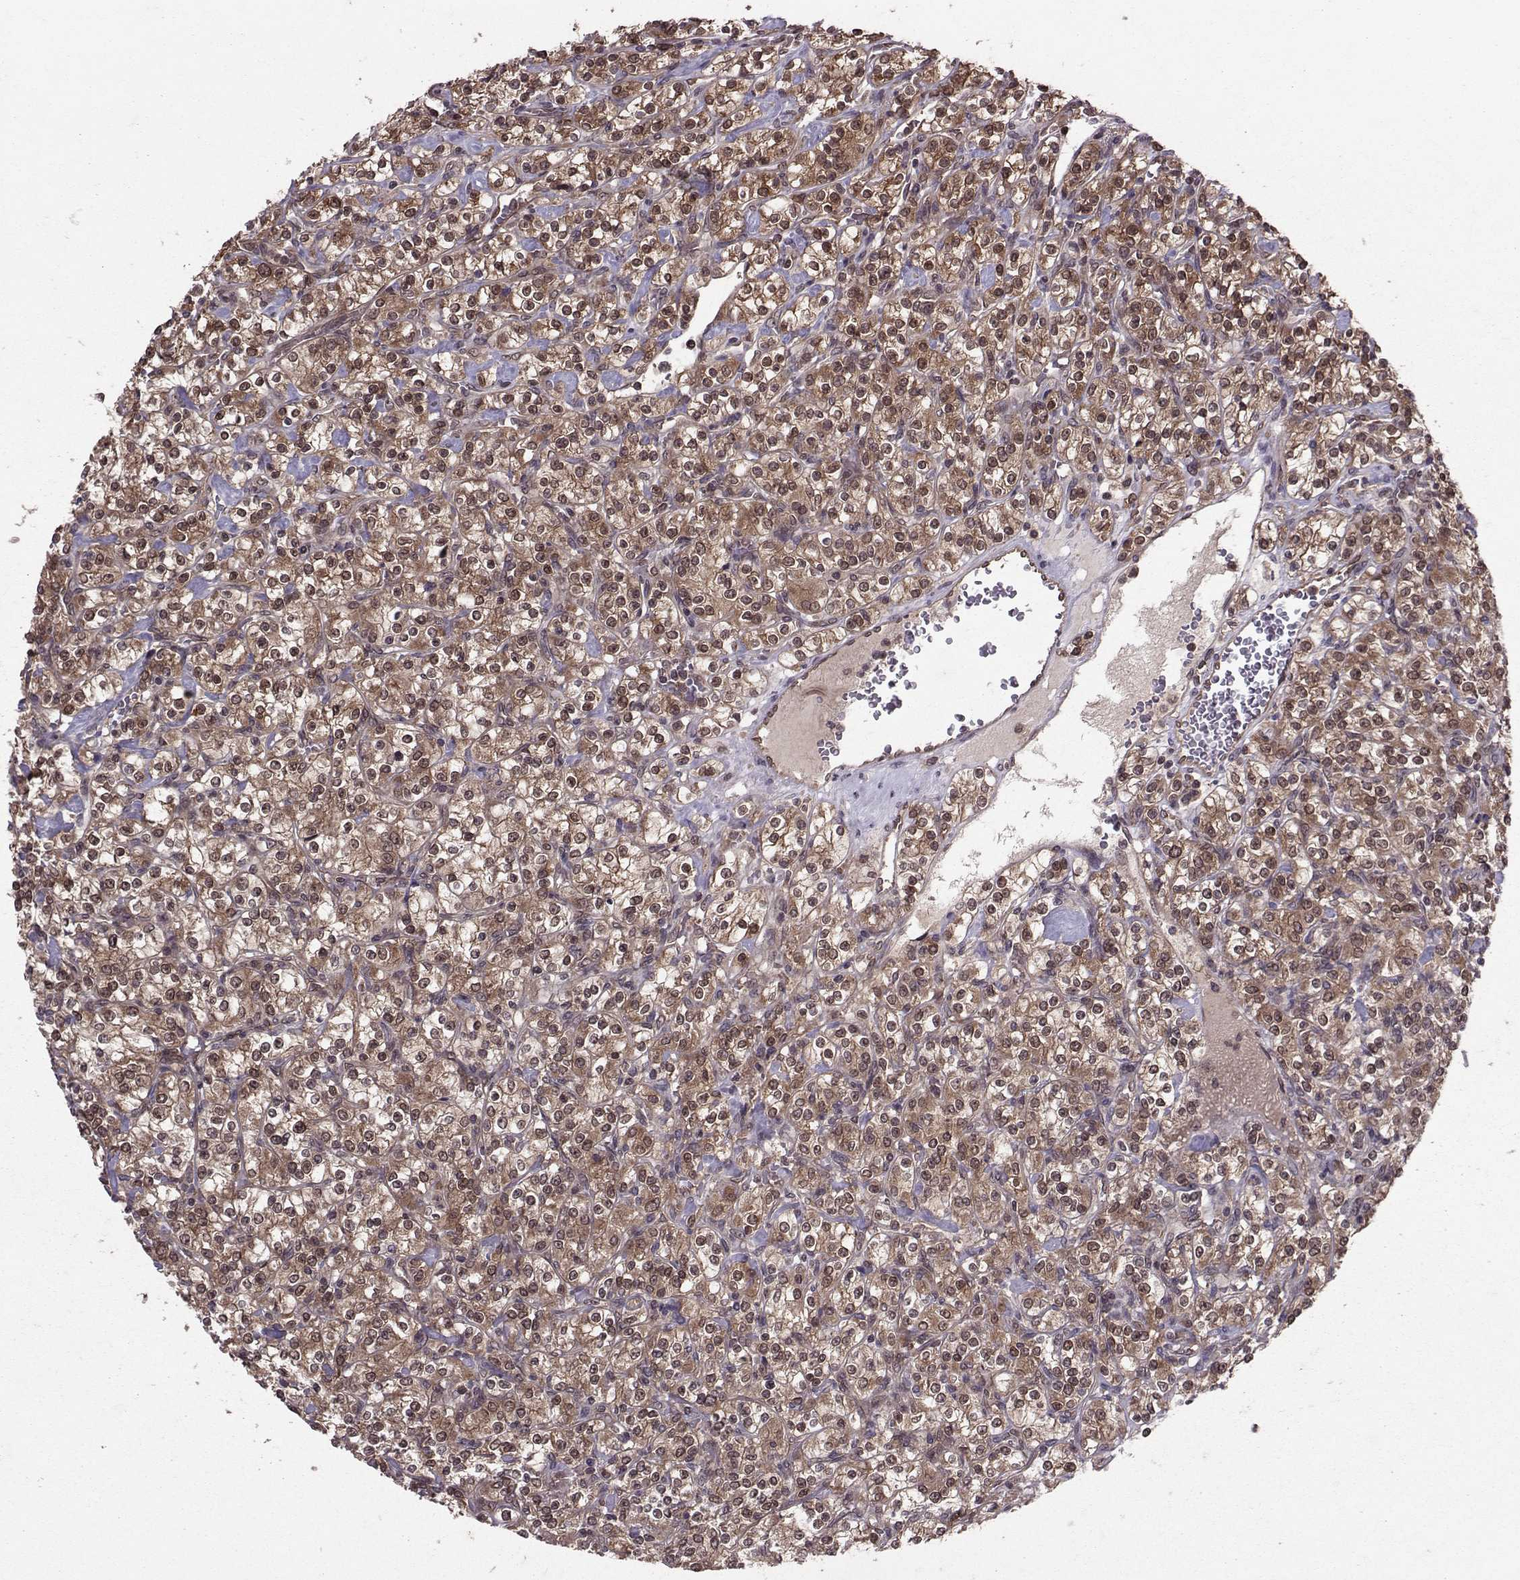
{"staining": {"intensity": "strong", "quantity": "25%-75%", "location": "cytoplasmic/membranous"}, "tissue": "renal cancer", "cell_type": "Tumor cells", "image_type": "cancer", "snomed": [{"axis": "morphology", "description": "Adenocarcinoma, NOS"}, {"axis": "topography", "description": "Kidney"}], "caption": "High-magnification brightfield microscopy of renal adenocarcinoma stained with DAB (3,3'-diaminobenzidine) (brown) and counterstained with hematoxylin (blue). tumor cells exhibit strong cytoplasmic/membranous staining is seen in about25%-75% of cells.", "gene": "PPP2R2A", "patient": {"sex": "male", "age": 77}}